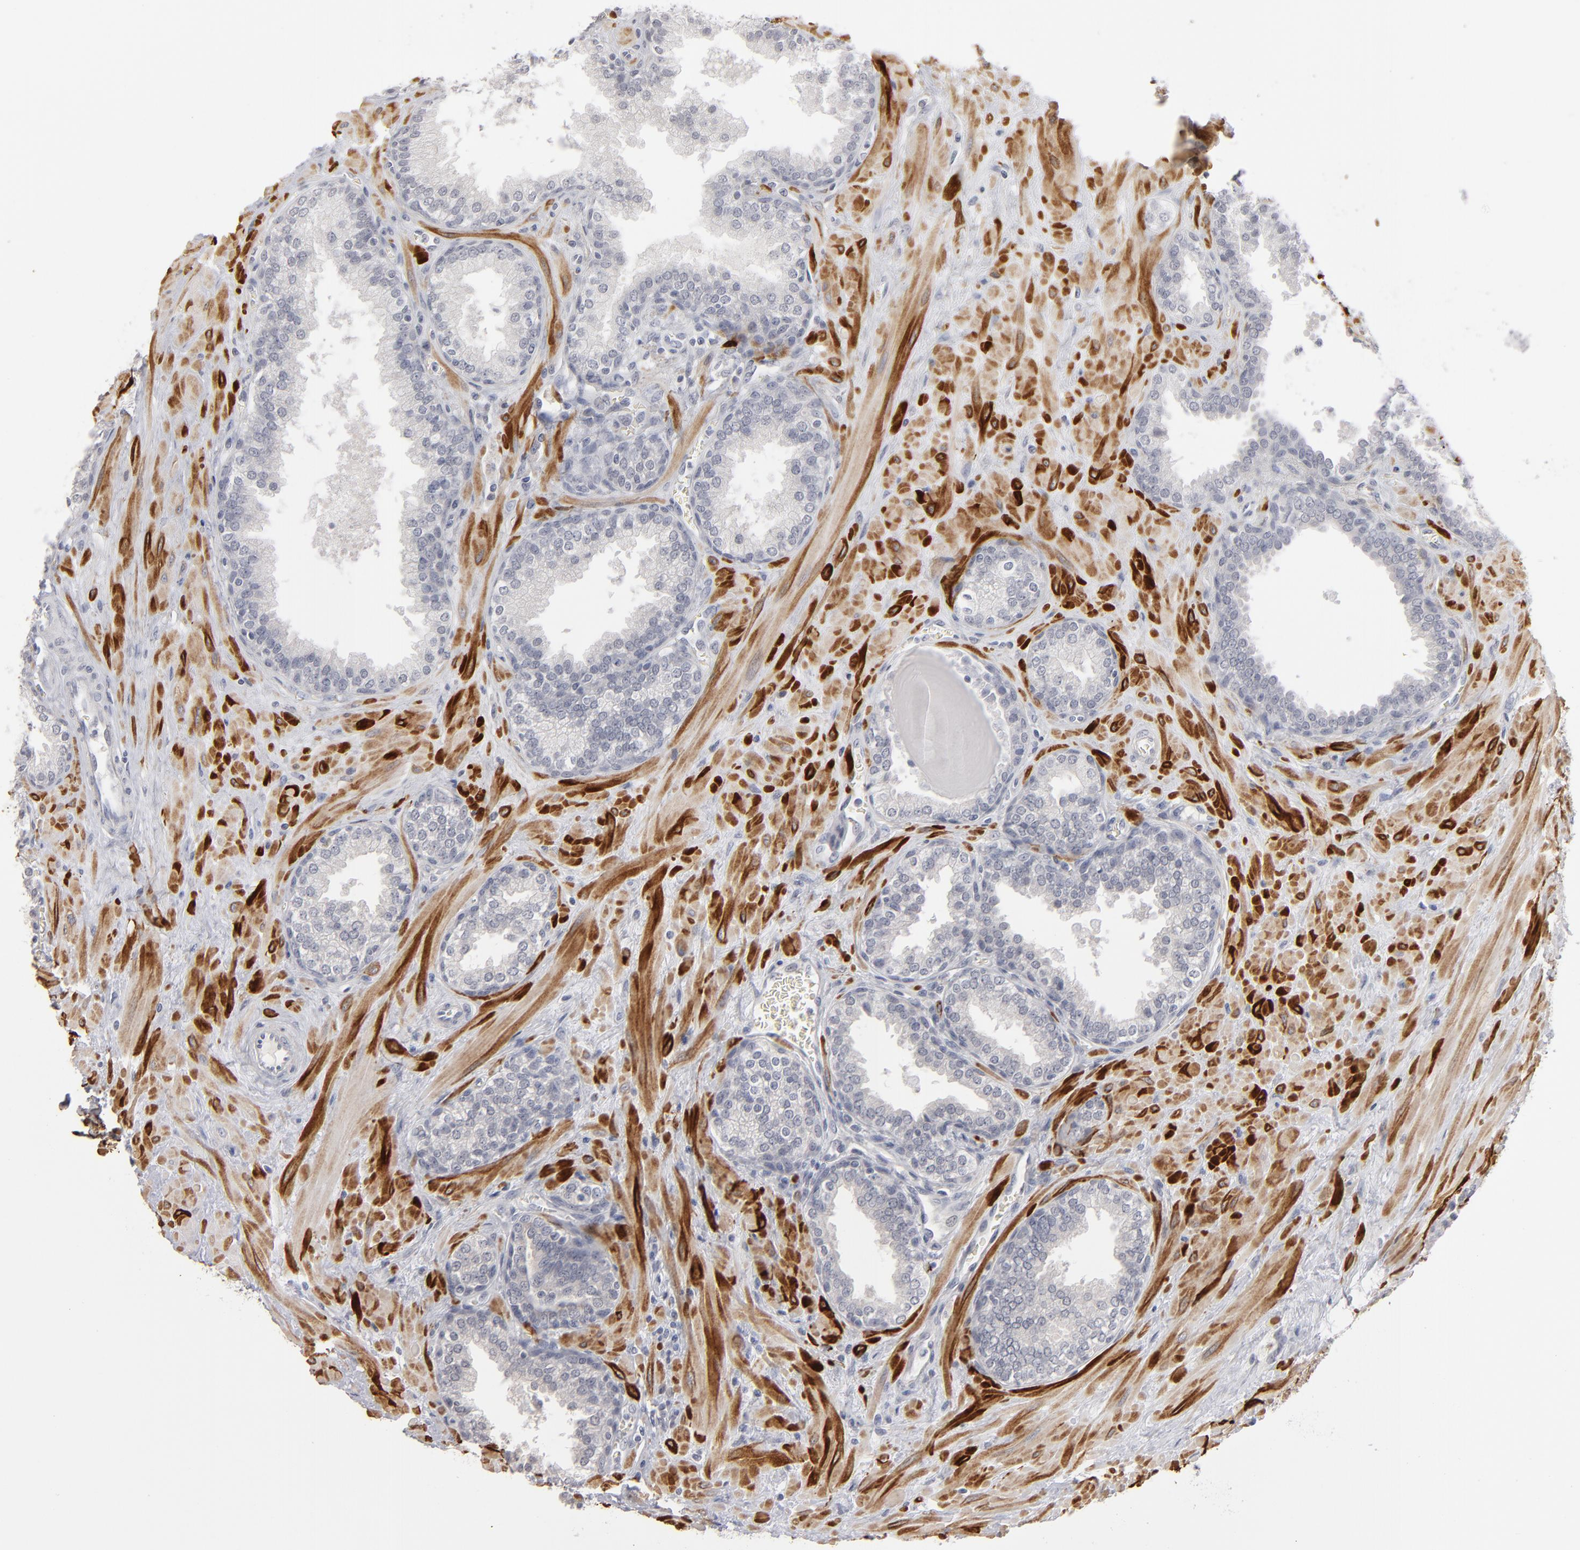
{"staining": {"intensity": "negative", "quantity": "none", "location": "none"}, "tissue": "prostate", "cell_type": "Glandular cells", "image_type": "normal", "snomed": [{"axis": "morphology", "description": "Normal tissue, NOS"}, {"axis": "topography", "description": "Prostate"}], "caption": "The immunohistochemistry (IHC) micrograph has no significant expression in glandular cells of prostate.", "gene": "KIAA1210", "patient": {"sex": "male", "age": 51}}